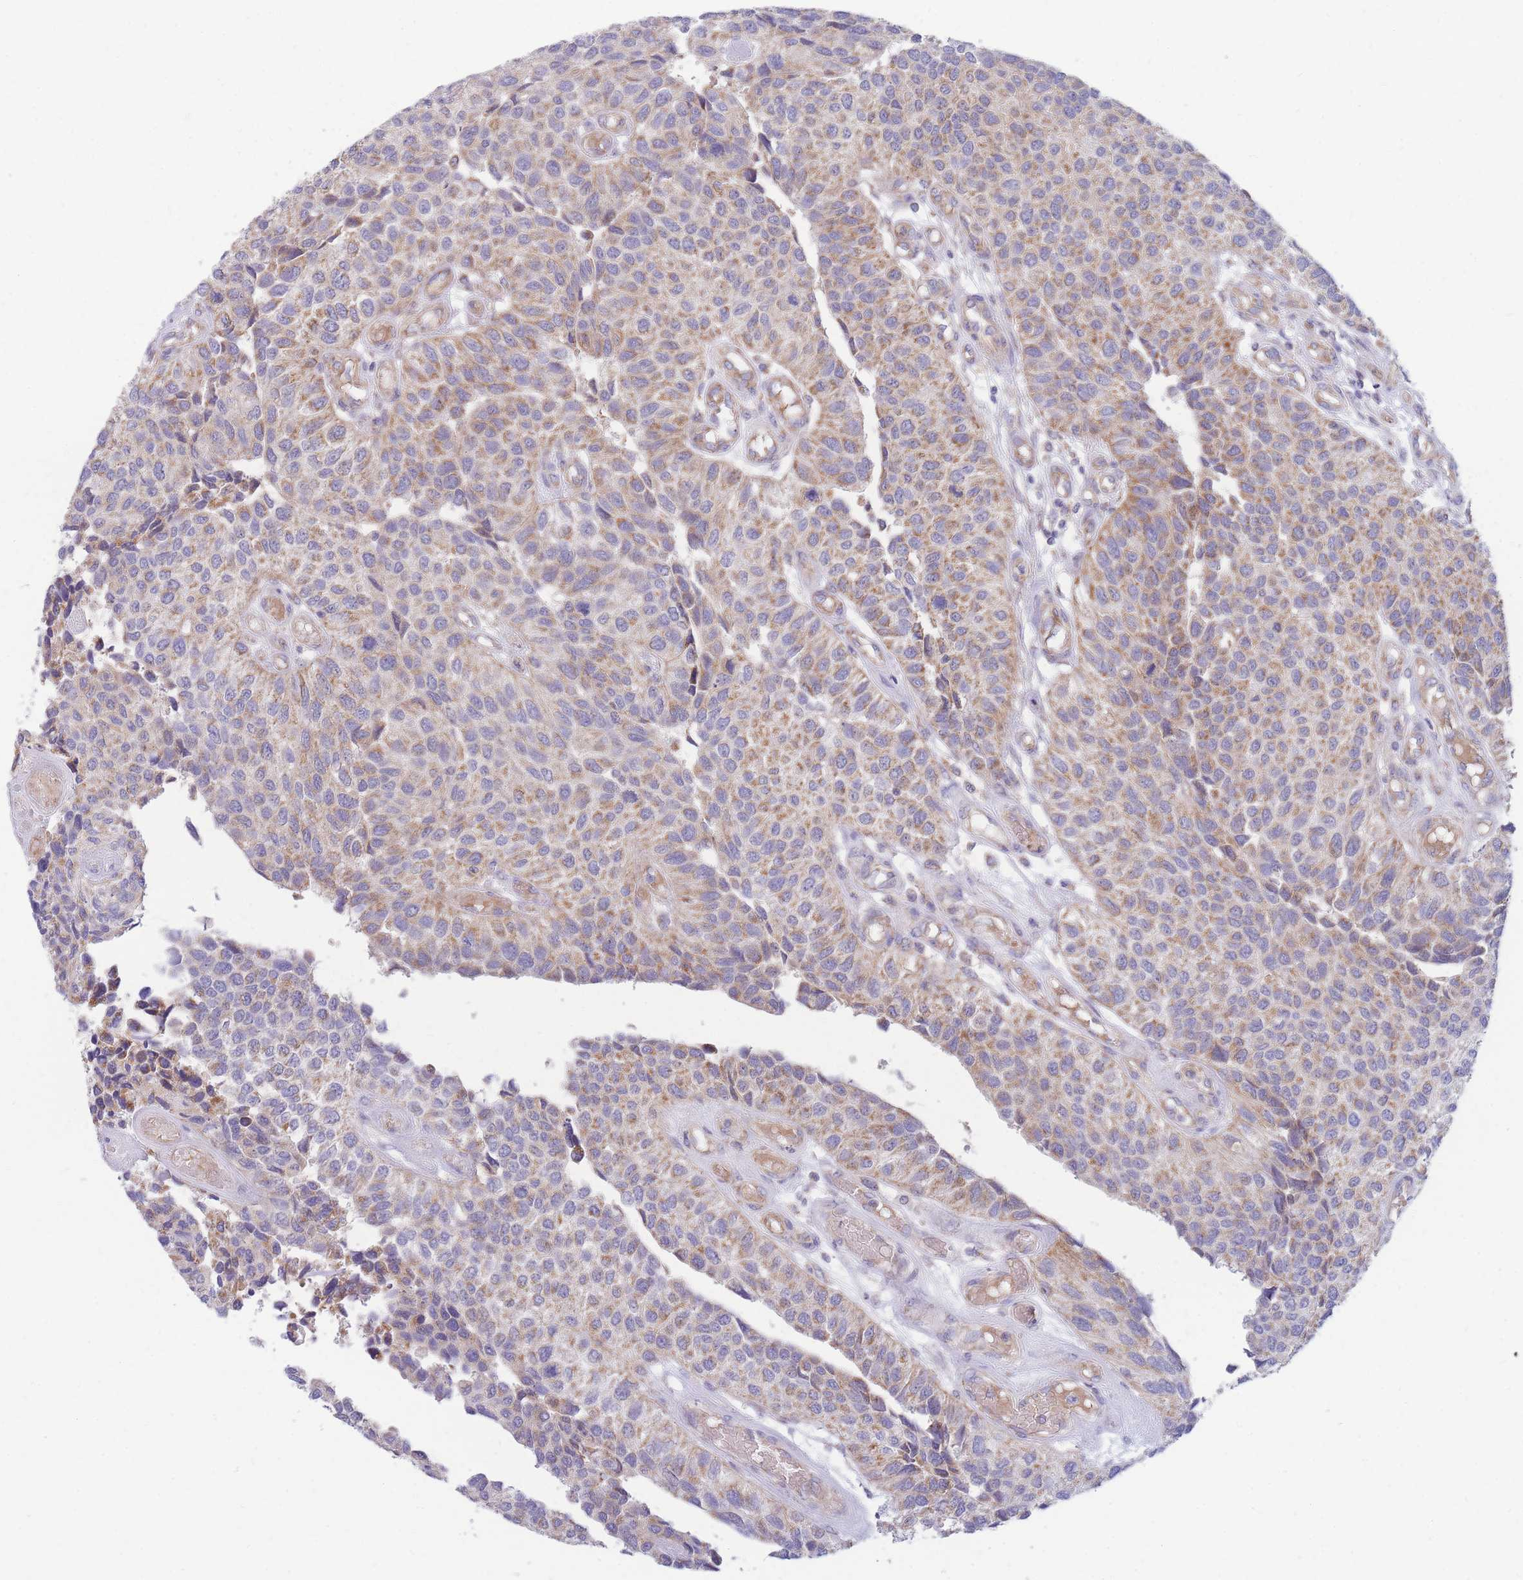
{"staining": {"intensity": "weak", "quantity": "25%-75%", "location": "cytoplasmic/membranous"}, "tissue": "urothelial cancer", "cell_type": "Tumor cells", "image_type": "cancer", "snomed": [{"axis": "morphology", "description": "Urothelial carcinoma, NOS"}, {"axis": "topography", "description": "Urinary bladder"}], "caption": "This histopathology image displays transitional cell carcinoma stained with immunohistochemistry (IHC) to label a protein in brown. The cytoplasmic/membranous of tumor cells show weak positivity for the protein. Nuclei are counter-stained blue.", "gene": "MRPS9", "patient": {"sex": "male", "age": 55}}